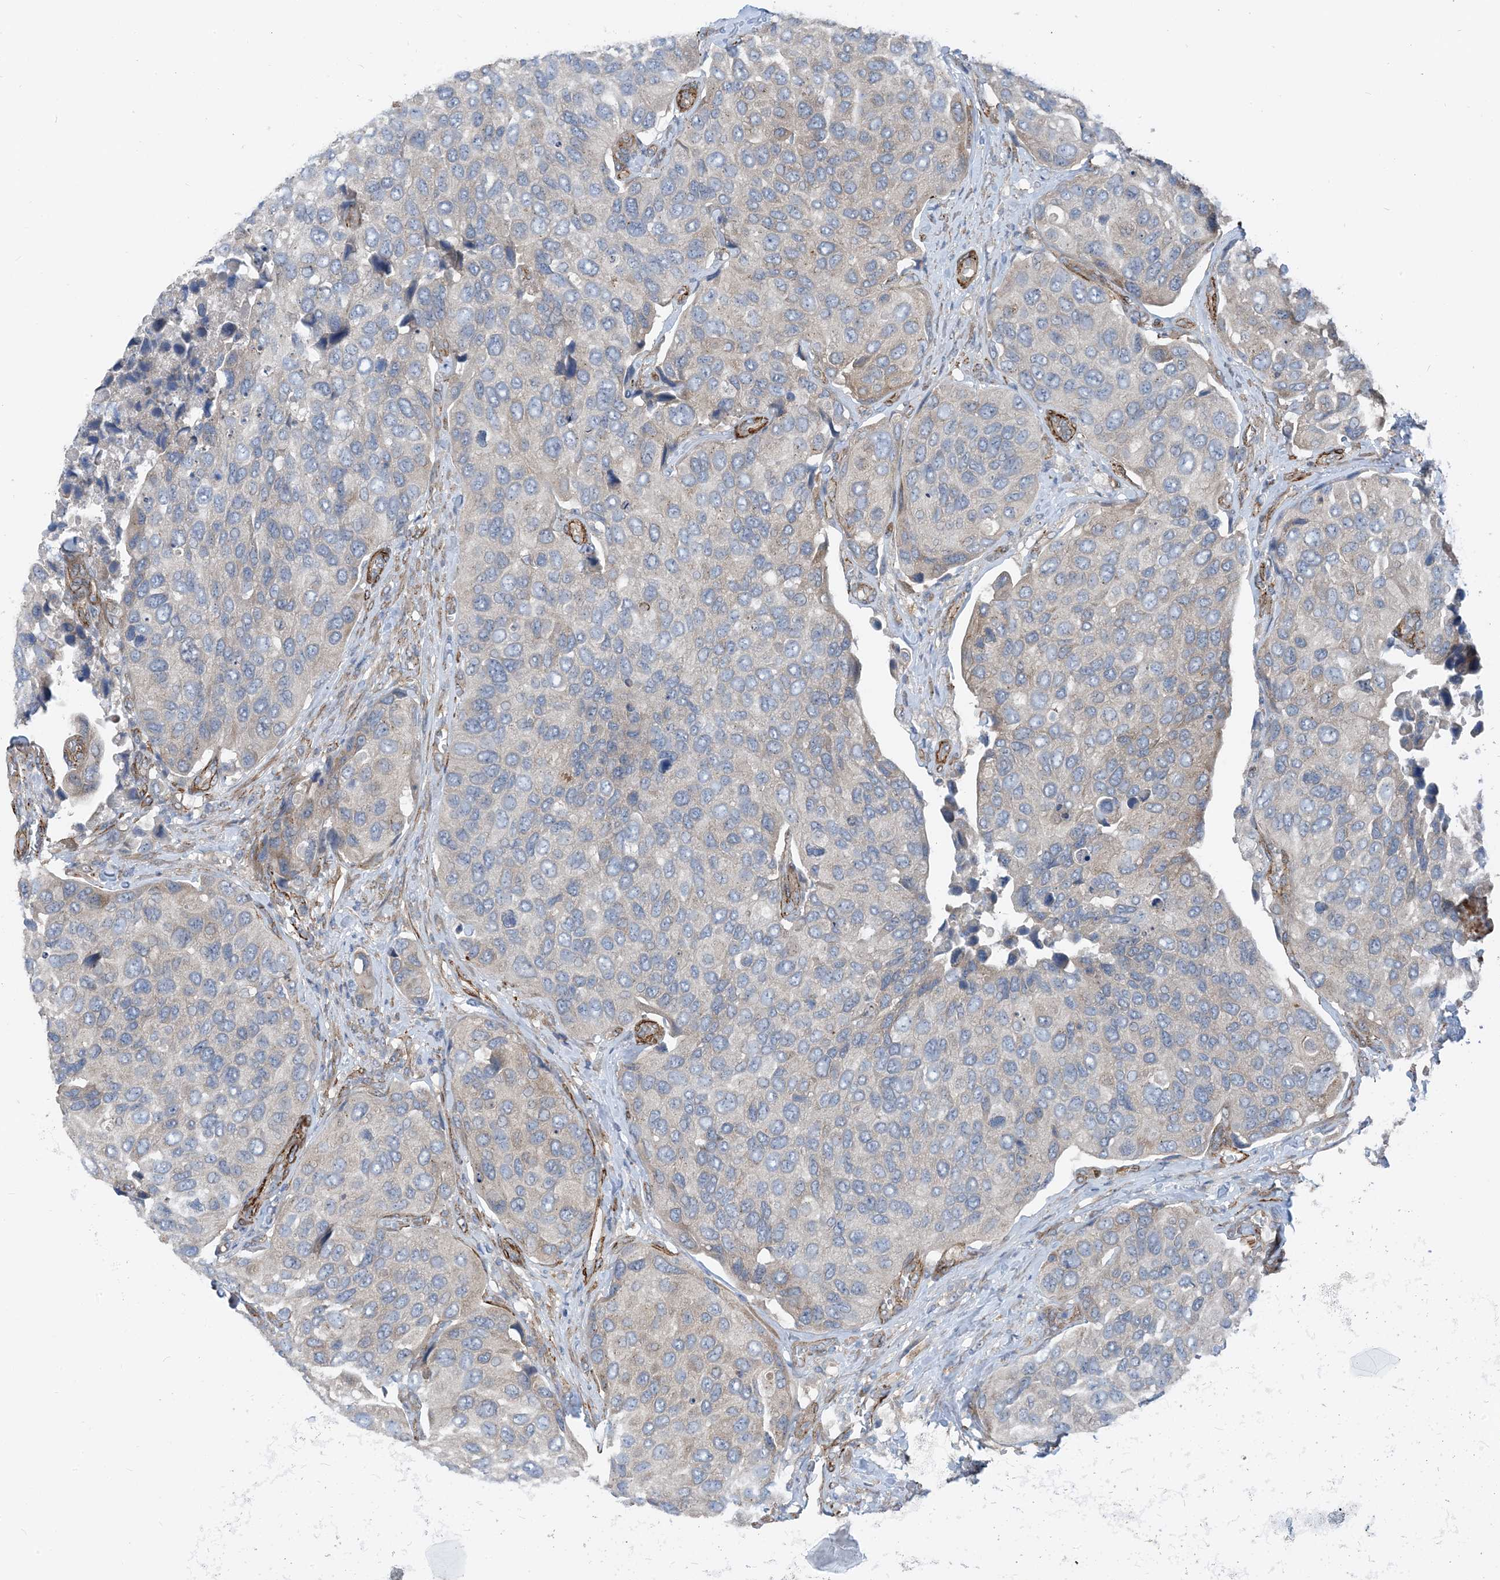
{"staining": {"intensity": "weak", "quantity": "<25%", "location": "cytoplasmic/membranous"}, "tissue": "urothelial cancer", "cell_type": "Tumor cells", "image_type": "cancer", "snomed": [{"axis": "morphology", "description": "Urothelial carcinoma, High grade"}, {"axis": "topography", "description": "Urinary bladder"}], "caption": "IHC photomicrograph of human urothelial cancer stained for a protein (brown), which demonstrates no staining in tumor cells.", "gene": "PLEKHA3", "patient": {"sex": "male", "age": 74}}